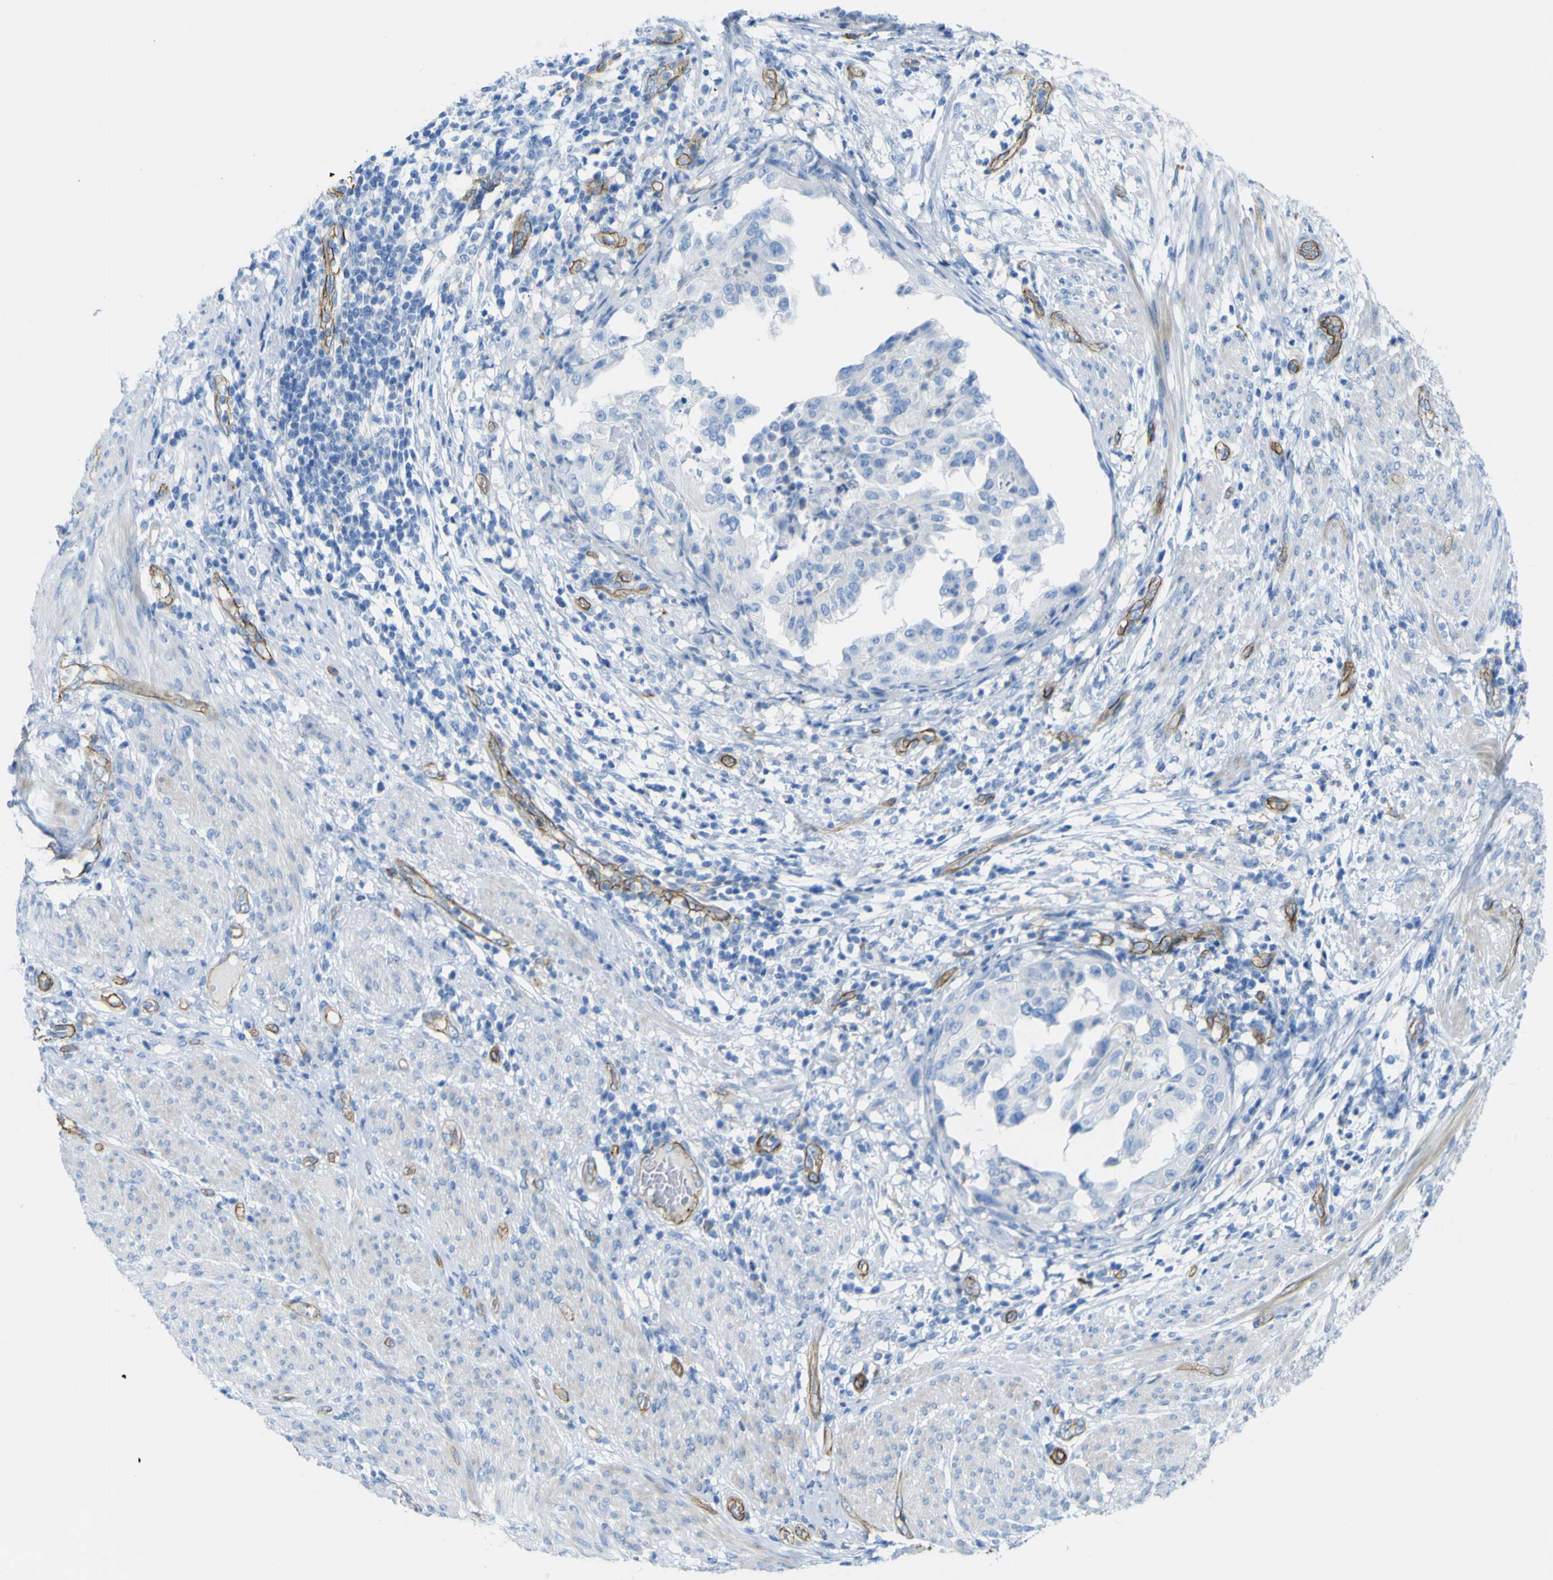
{"staining": {"intensity": "negative", "quantity": "none", "location": "none"}, "tissue": "endometrial cancer", "cell_type": "Tumor cells", "image_type": "cancer", "snomed": [{"axis": "morphology", "description": "Adenocarcinoma, NOS"}, {"axis": "topography", "description": "Endometrium"}], "caption": "This is an immunohistochemistry (IHC) micrograph of endometrial cancer (adenocarcinoma). There is no staining in tumor cells.", "gene": "CD93", "patient": {"sex": "female", "age": 85}}